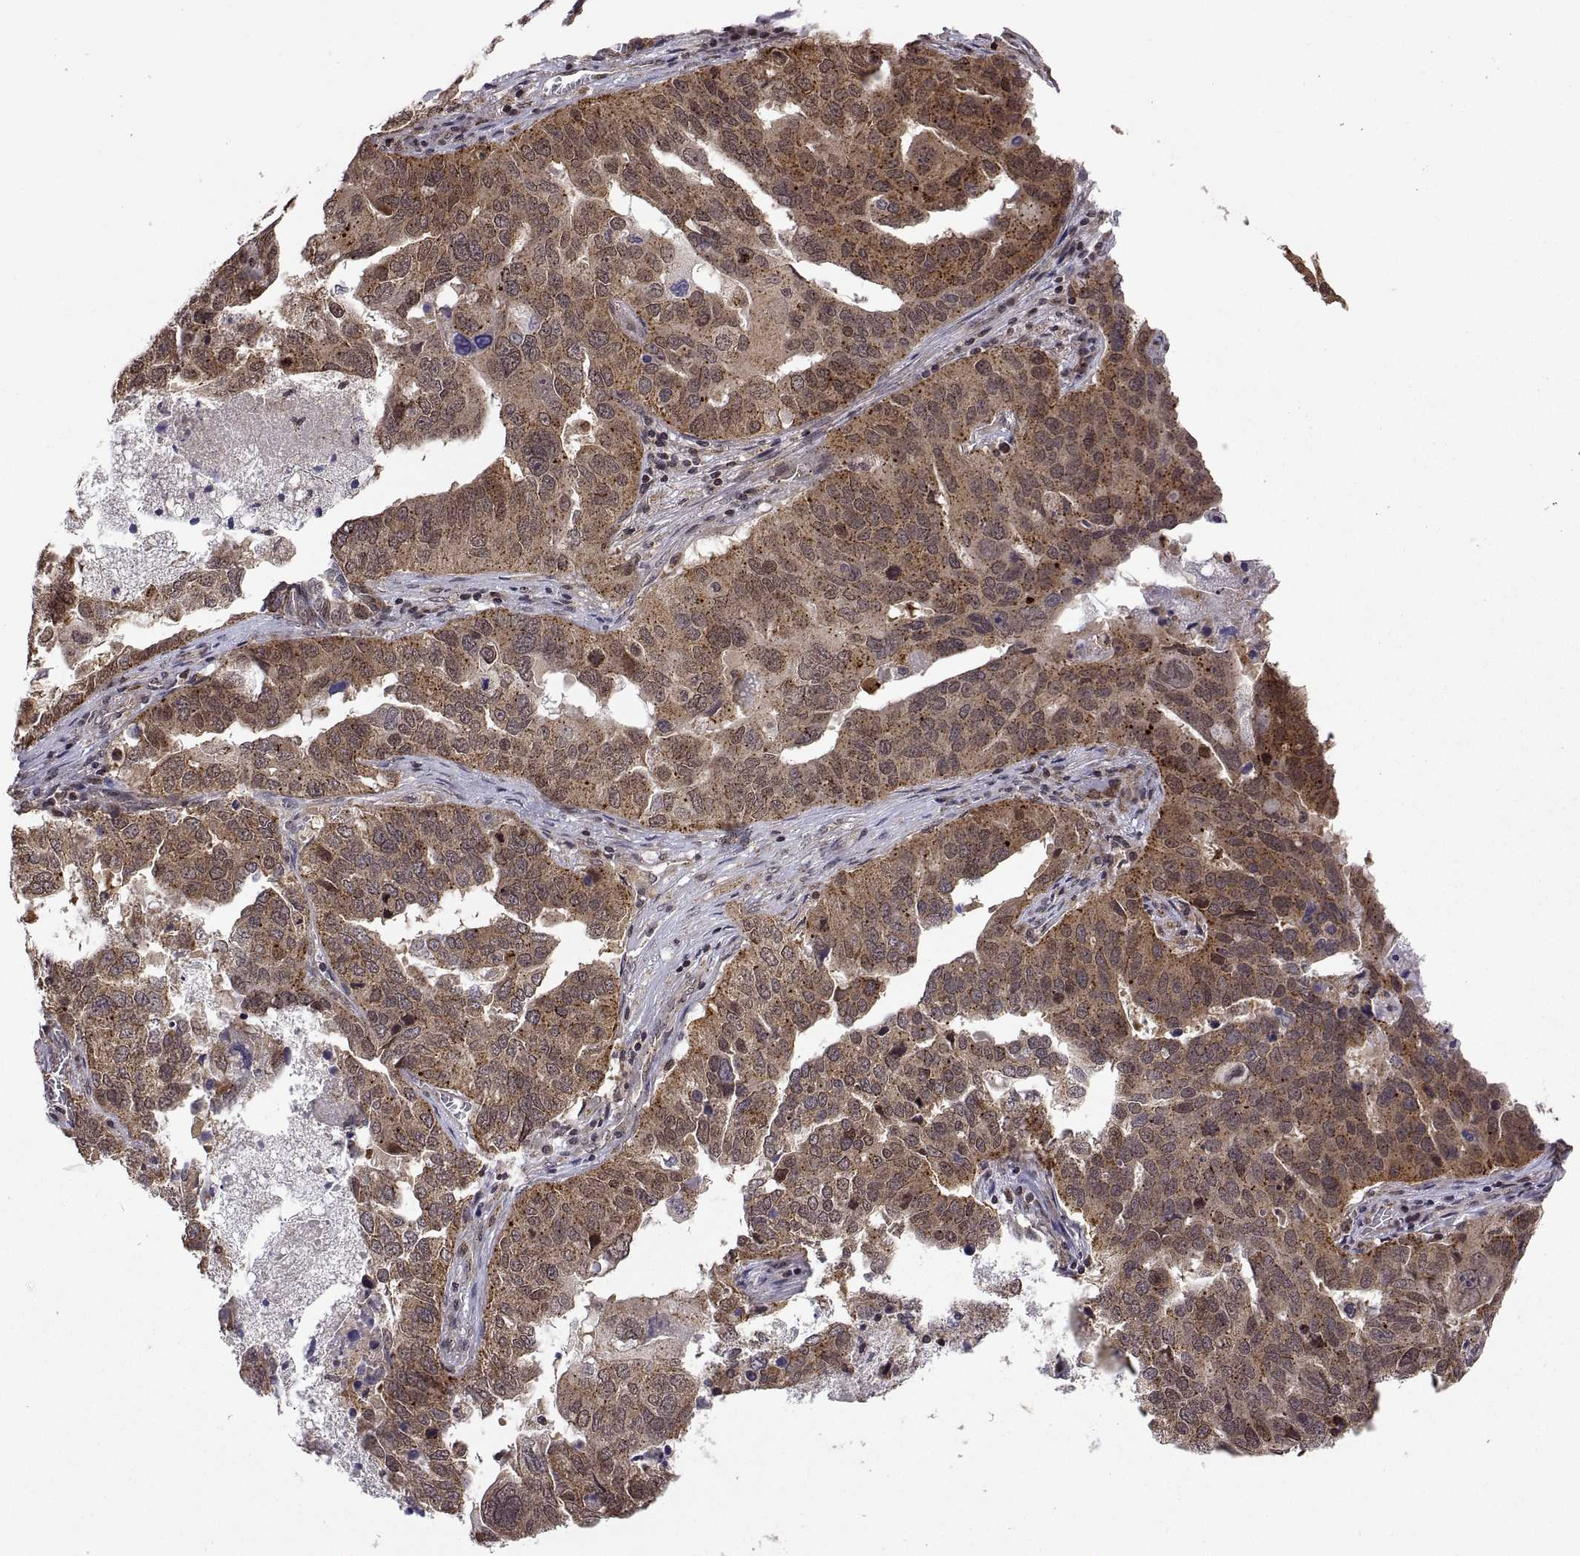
{"staining": {"intensity": "moderate", "quantity": ">75%", "location": "cytoplasmic/membranous"}, "tissue": "ovarian cancer", "cell_type": "Tumor cells", "image_type": "cancer", "snomed": [{"axis": "morphology", "description": "Carcinoma, endometroid"}, {"axis": "topography", "description": "Soft tissue"}, {"axis": "topography", "description": "Ovary"}], "caption": "IHC of ovarian cancer shows medium levels of moderate cytoplasmic/membranous positivity in approximately >75% of tumor cells.", "gene": "ZNRF2", "patient": {"sex": "female", "age": 52}}